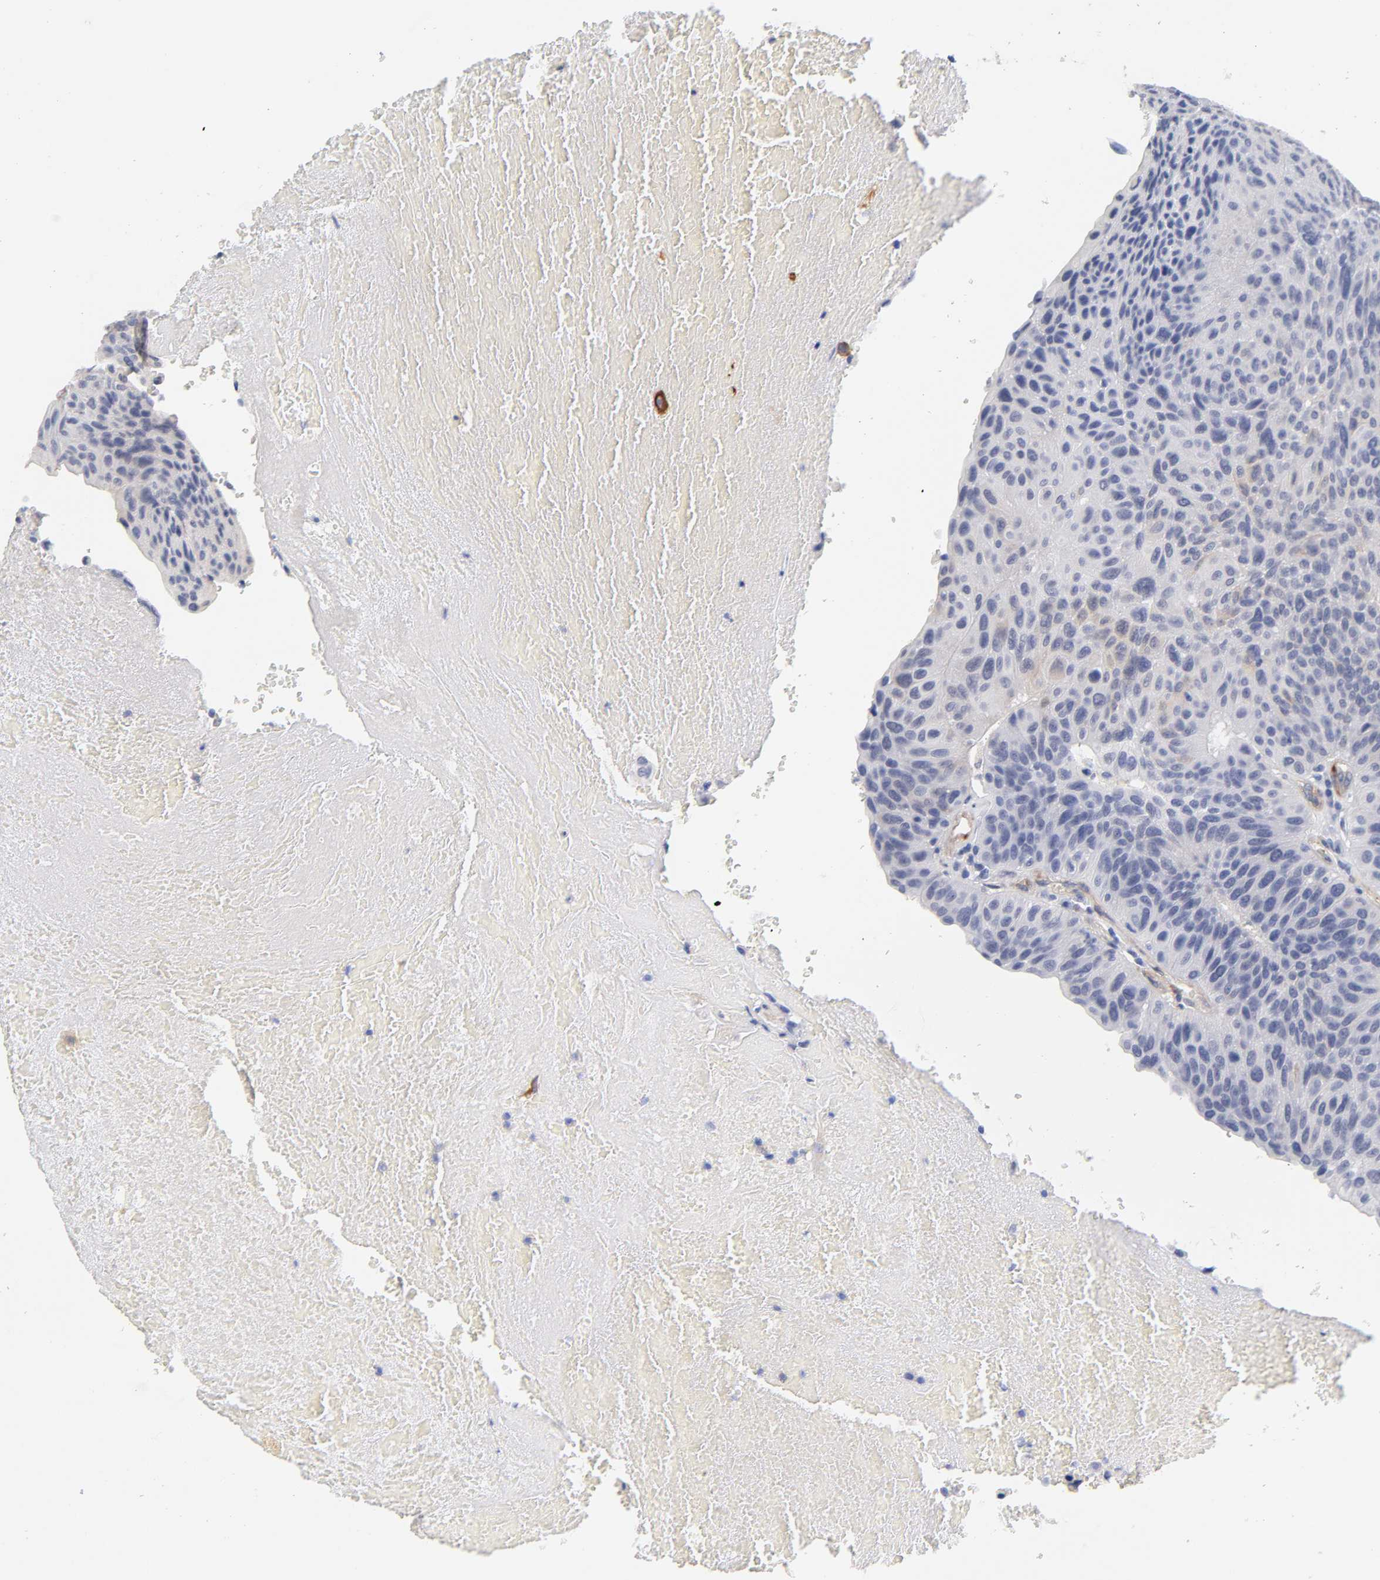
{"staining": {"intensity": "weak", "quantity": "<25%", "location": "cytoplasmic/membranous"}, "tissue": "urothelial cancer", "cell_type": "Tumor cells", "image_type": "cancer", "snomed": [{"axis": "morphology", "description": "Urothelial carcinoma, High grade"}, {"axis": "topography", "description": "Urinary bladder"}], "caption": "DAB immunohistochemical staining of urothelial cancer exhibits no significant positivity in tumor cells. (Immunohistochemistry (ihc), brightfield microscopy, high magnification).", "gene": "LAMB1", "patient": {"sex": "male", "age": 66}}